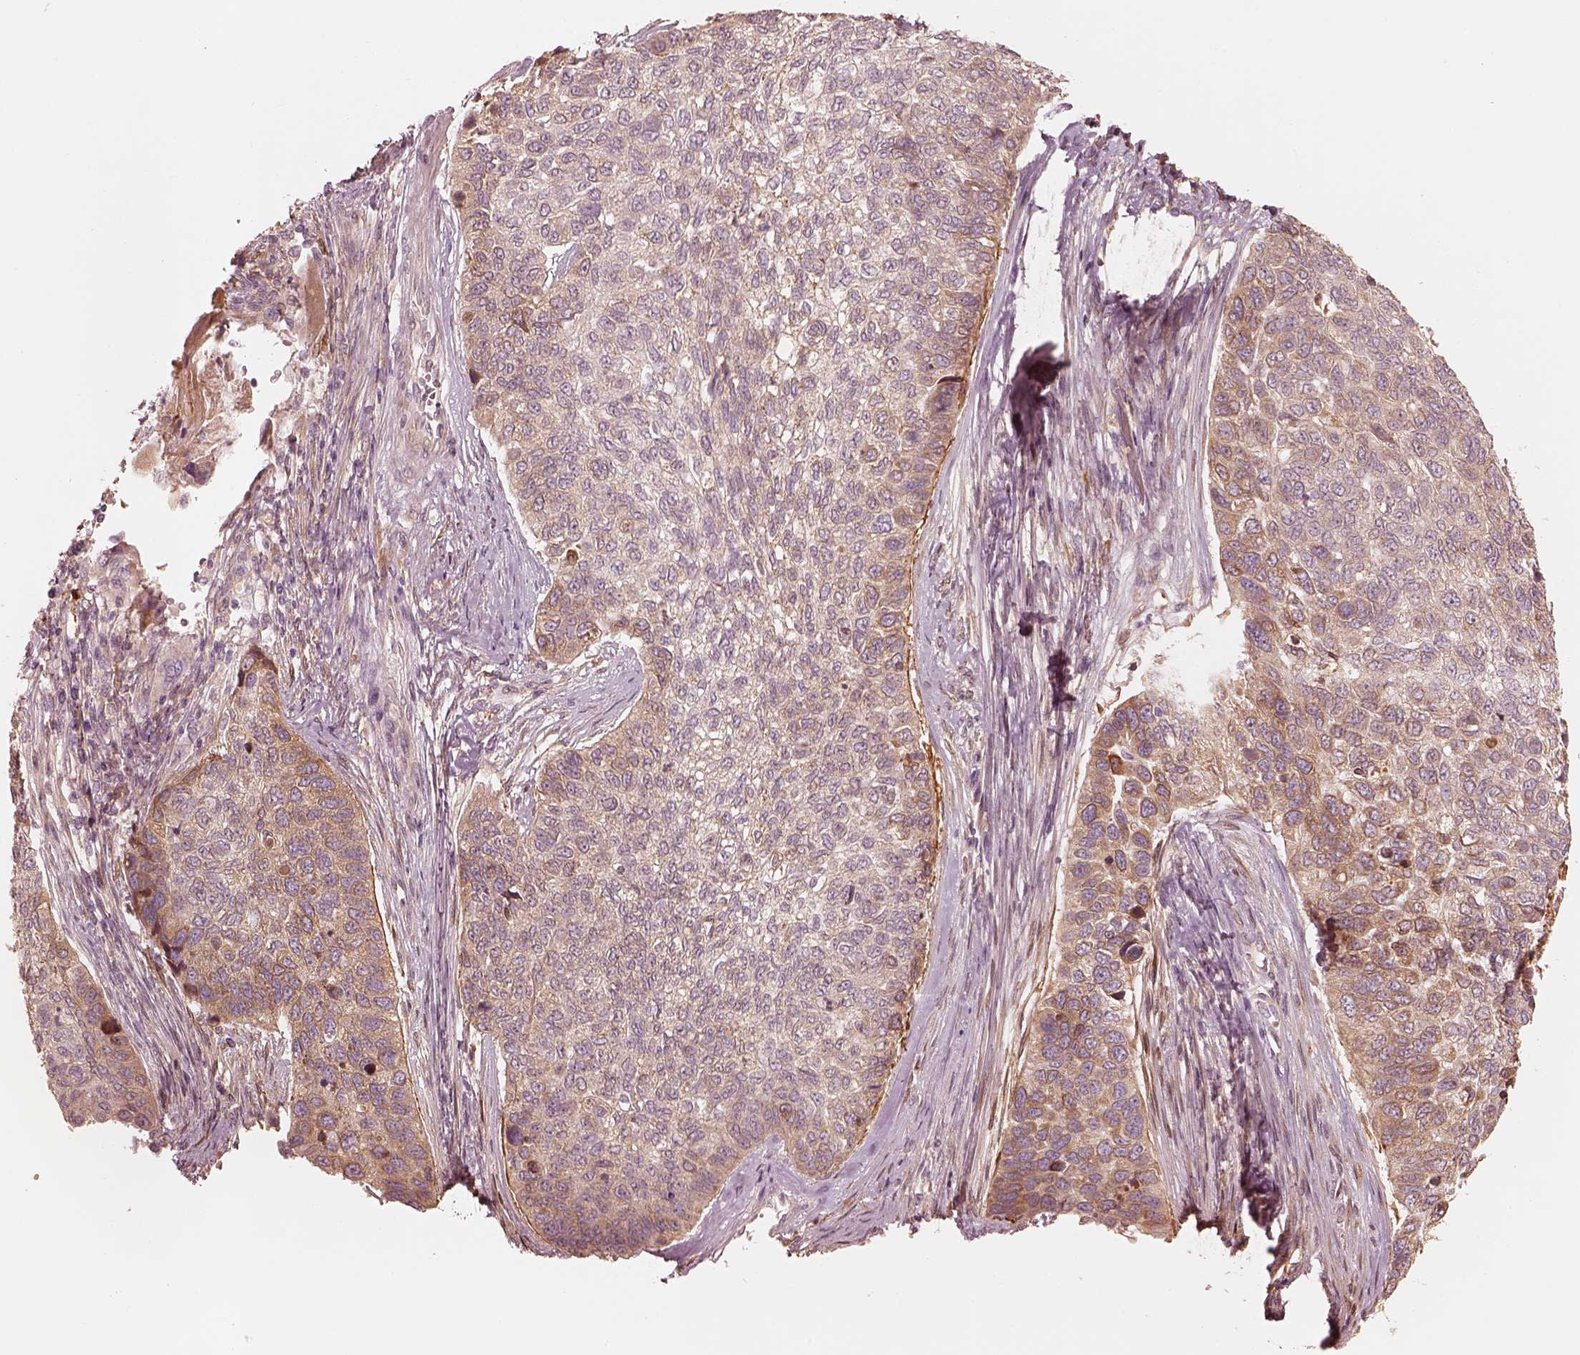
{"staining": {"intensity": "moderate", "quantity": ">75%", "location": "cytoplasmic/membranous"}, "tissue": "lung cancer", "cell_type": "Tumor cells", "image_type": "cancer", "snomed": [{"axis": "morphology", "description": "Squamous cell carcinoma, NOS"}, {"axis": "topography", "description": "Lung"}], "caption": "Squamous cell carcinoma (lung) stained with a brown dye reveals moderate cytoplasmic/membranous positive expression in approximately >75% of tumor cells.", "gene": "WLS", "patient": {"sex": "male", "age": 69}}